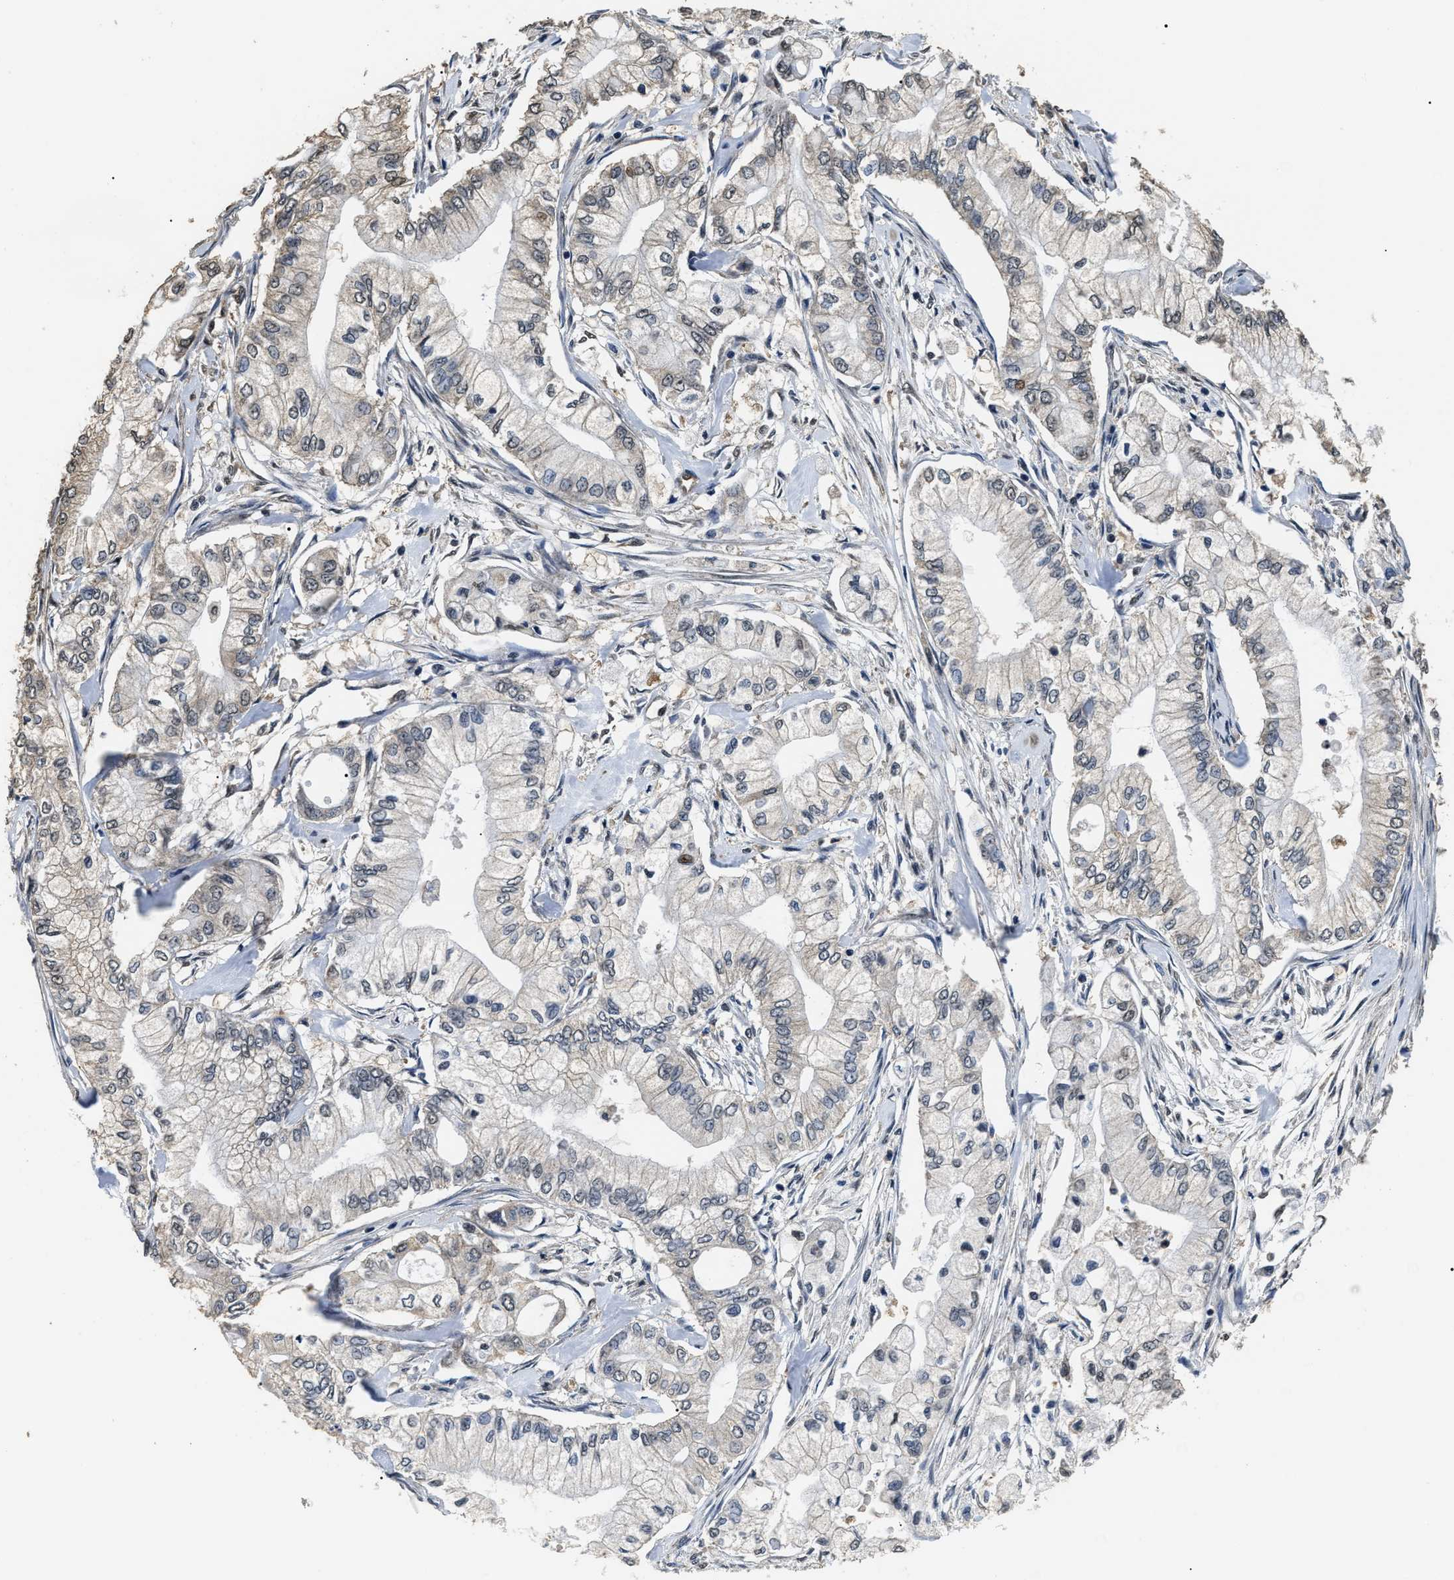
{"staining": {"intensity": "negative", "quantity": "none", "location": "none"}, "tissue": "pancreatic cancer", "cell_type": "Tumor cells", "image_type": "cancer", "snomed": [{"axis": "morphology", "description": "Adenocarcinoma, NOS"}, {"axis": "topography", "description": "Pancreas"}], "caption": "Immunohistochemistry (IHC) photomicrograph of neoplastic tissue: human pancreatic cancer (adenocarcinoma) stained with DAB (3,3'-diaminobenzidine) demonstrates no significant protein expression in tumor cells.", "gene": "PSMD8", "patient": {"sex": "male", "age": 70}}